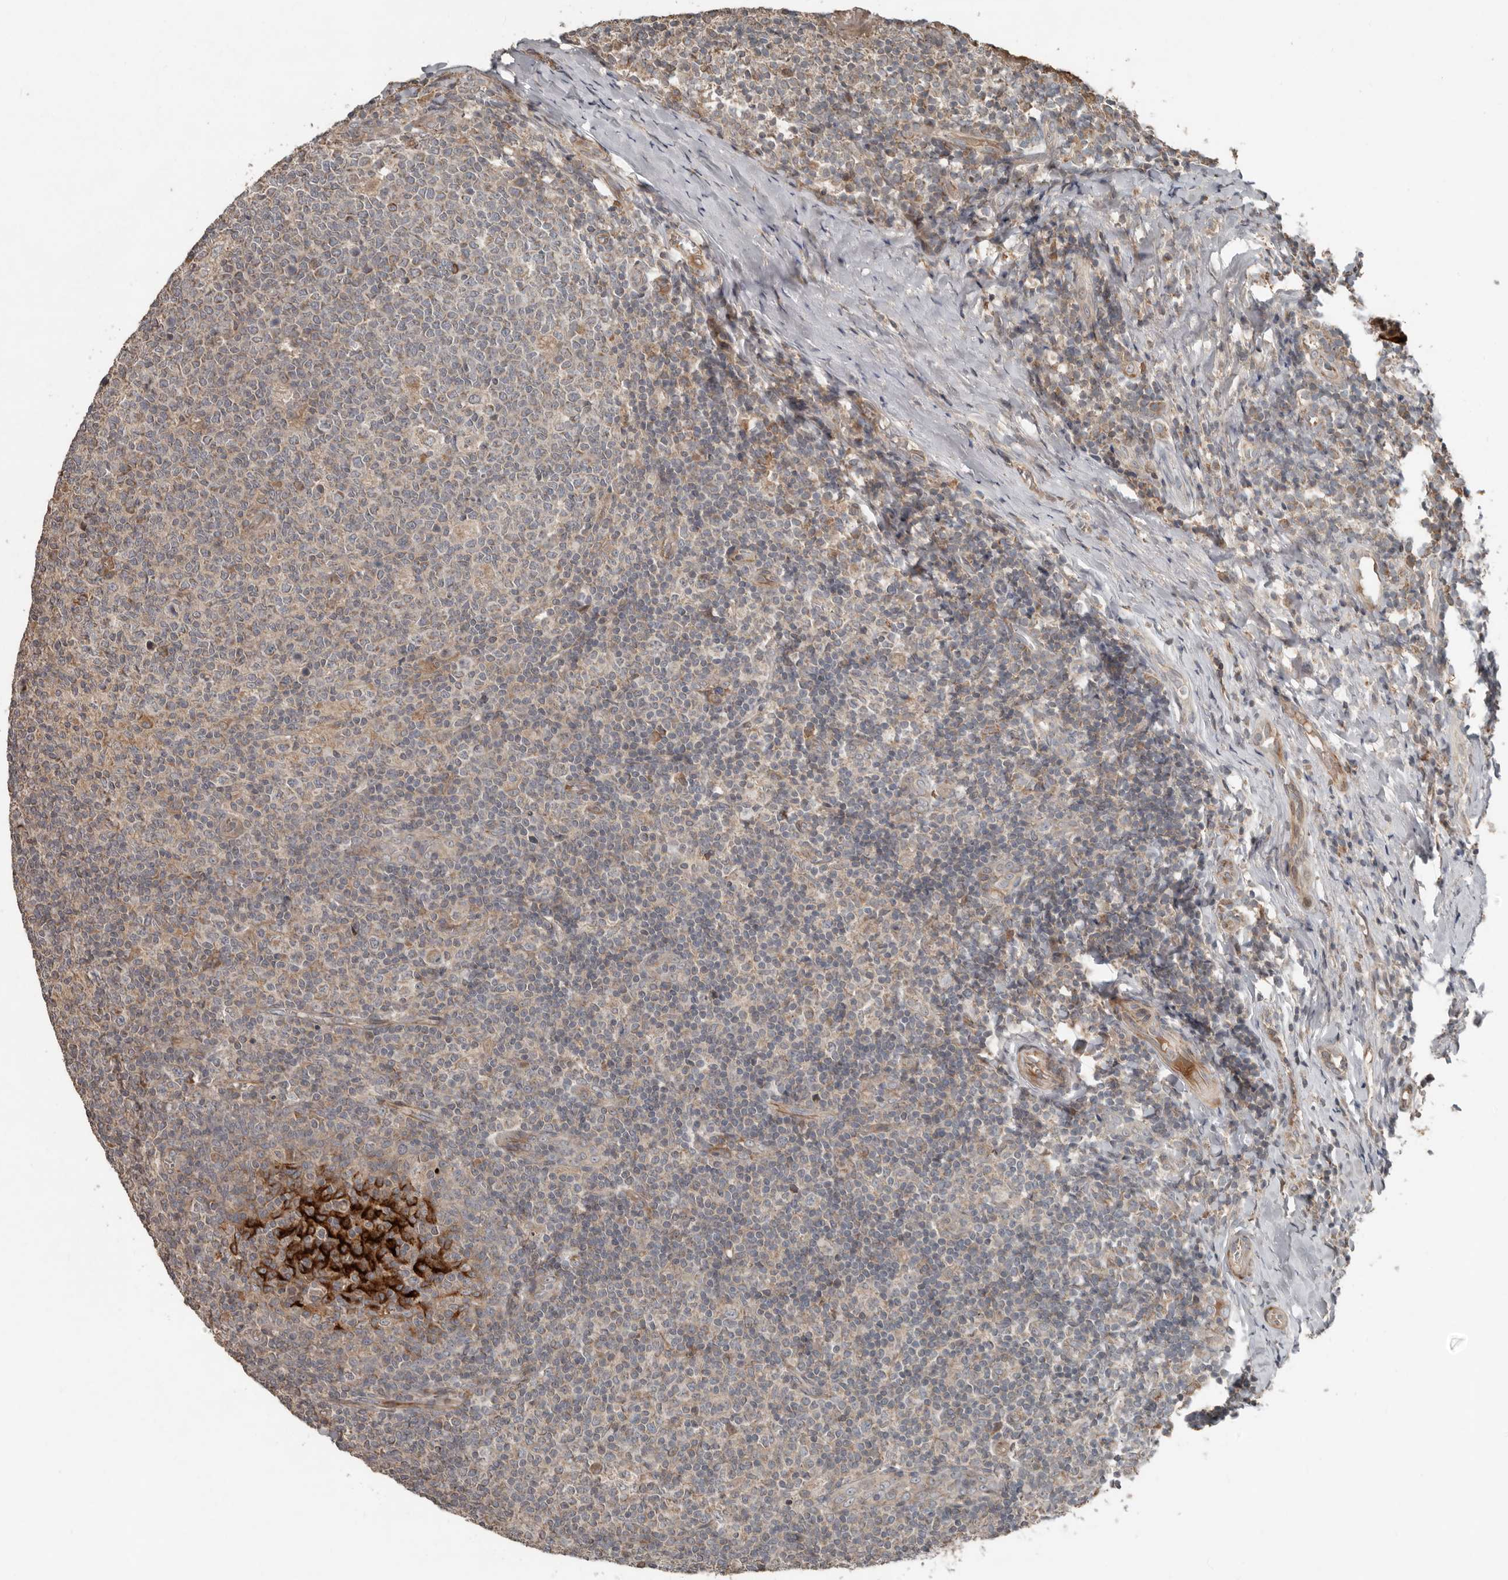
{"staining": {"intensity": "weak", "quantity": "25%-75%", "location": "cytoplasmic/membranous"}, "tissue": "tonsil", "cell_type": "Germinal center cells", "image_type": "normal", "snomed": [{"axis": "morphology", "description": "Normal tissue, NOS"}, {"axis": "topography", "description": "Tonsil"}], "caption": "The immunohistochemical stain shows weak cytoplasmic/membranous expression in germinal center cells of benign tonsil. The staining was performed using DAB to visualize the protein expression in brown, while the nuclei were stained in blue with hematoxylin (Magnification: 20x).", "gene": "SLC6A7", "patient": {"sex": "female", "age": 19}}